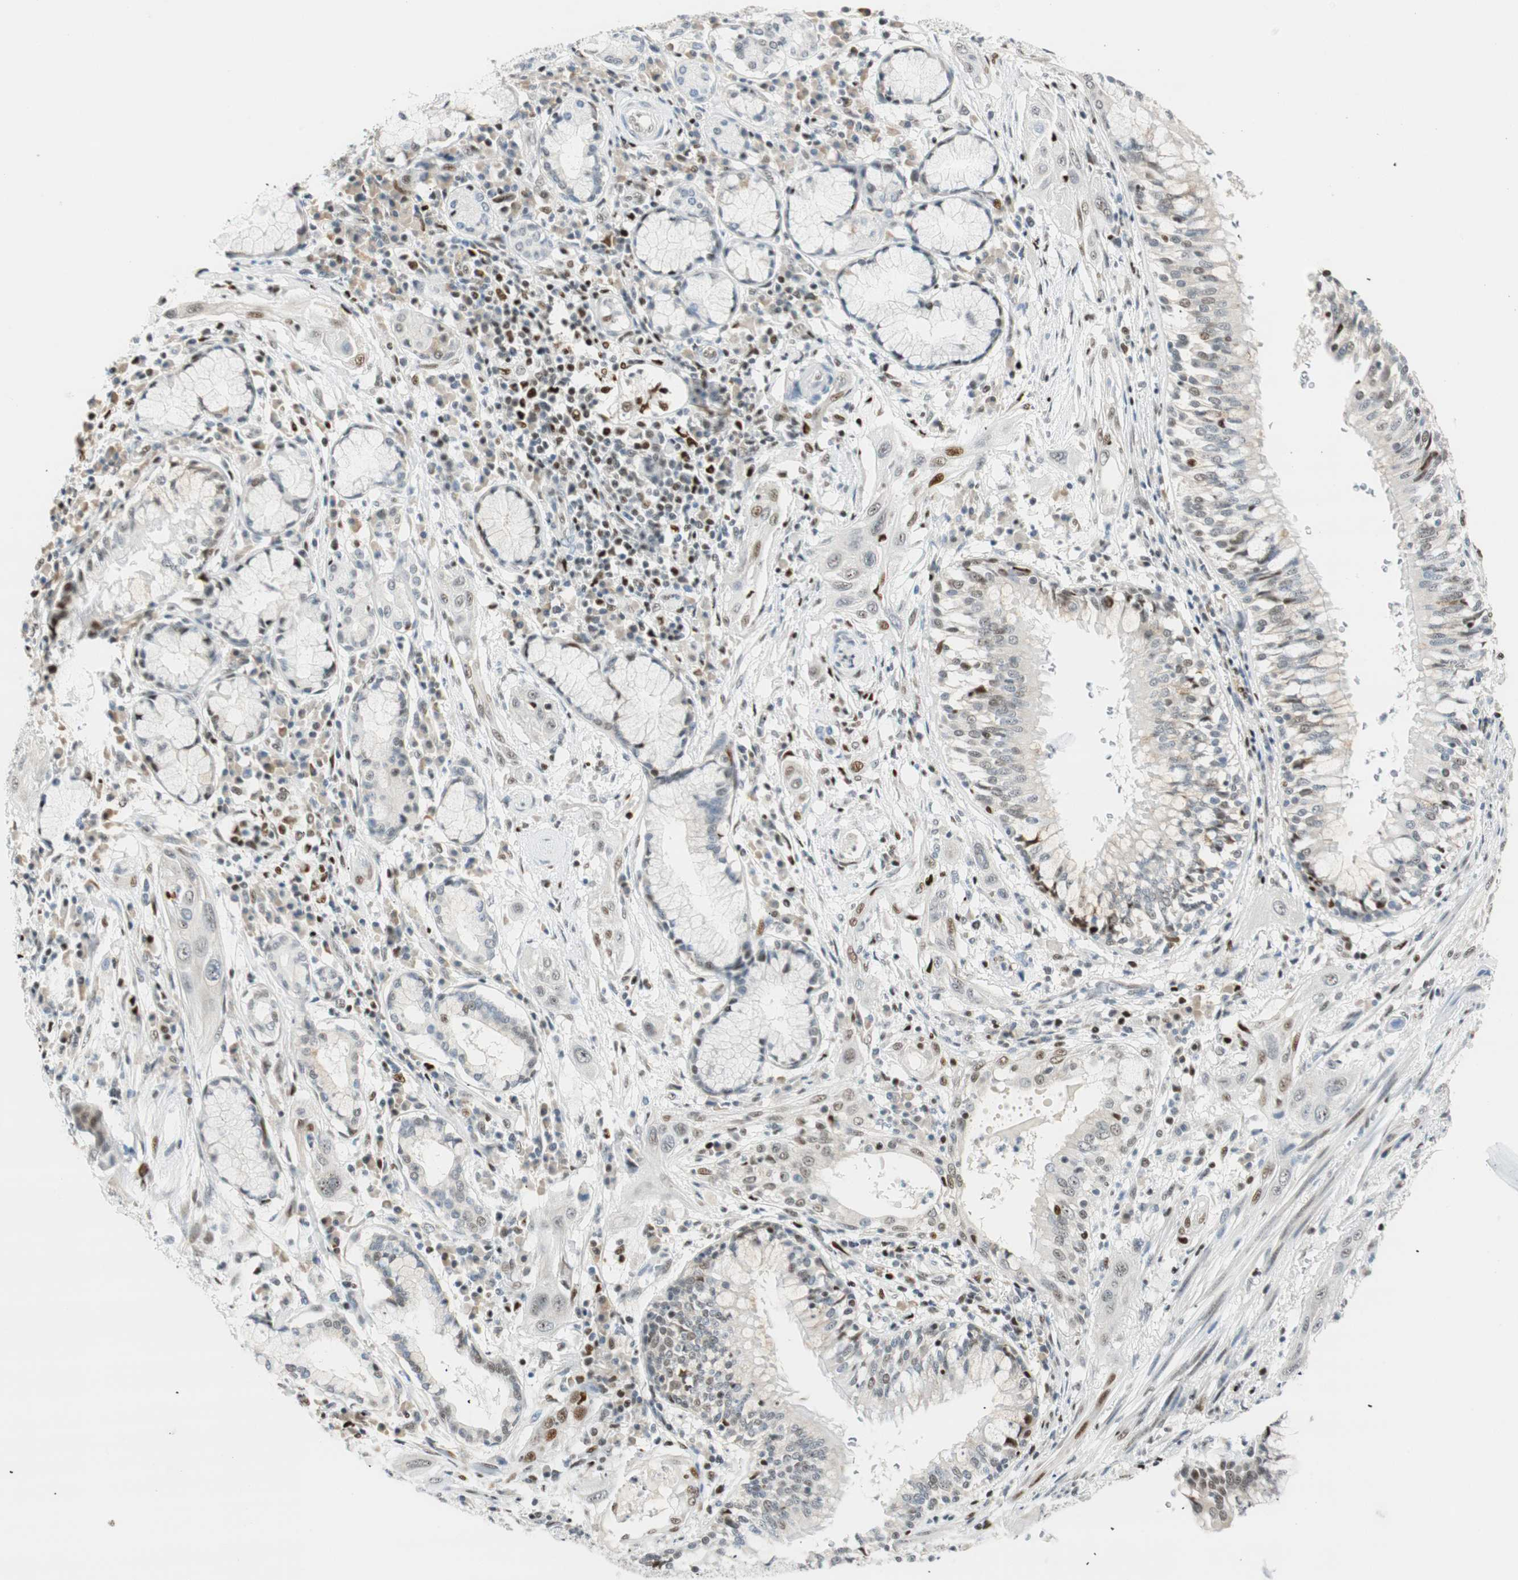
{"staining": {"intensity": "weak", "quantity": "<25%", "location": "nuclear"}, "tissue": "lung cancer", "cell_type": "Tumor cells", "image_type": "cancer", "snomed": [{"axis": "morphology", "description": "Squamous cell carcinoma, NOS"}, {"axis": "topography", "description": "Lung"}], "caption": "Immunohistochemistry (IHC) image of neoplastic tissue: lung squamous cell carcinoma stained with DAB shows no significant protein positivity in tumor cells. (Brightfield microscopy of DAB immunohistochemistry (IHC) at high magnification).", "gene": "MSX2", "patient": {"sex": "female", "age": 47}}